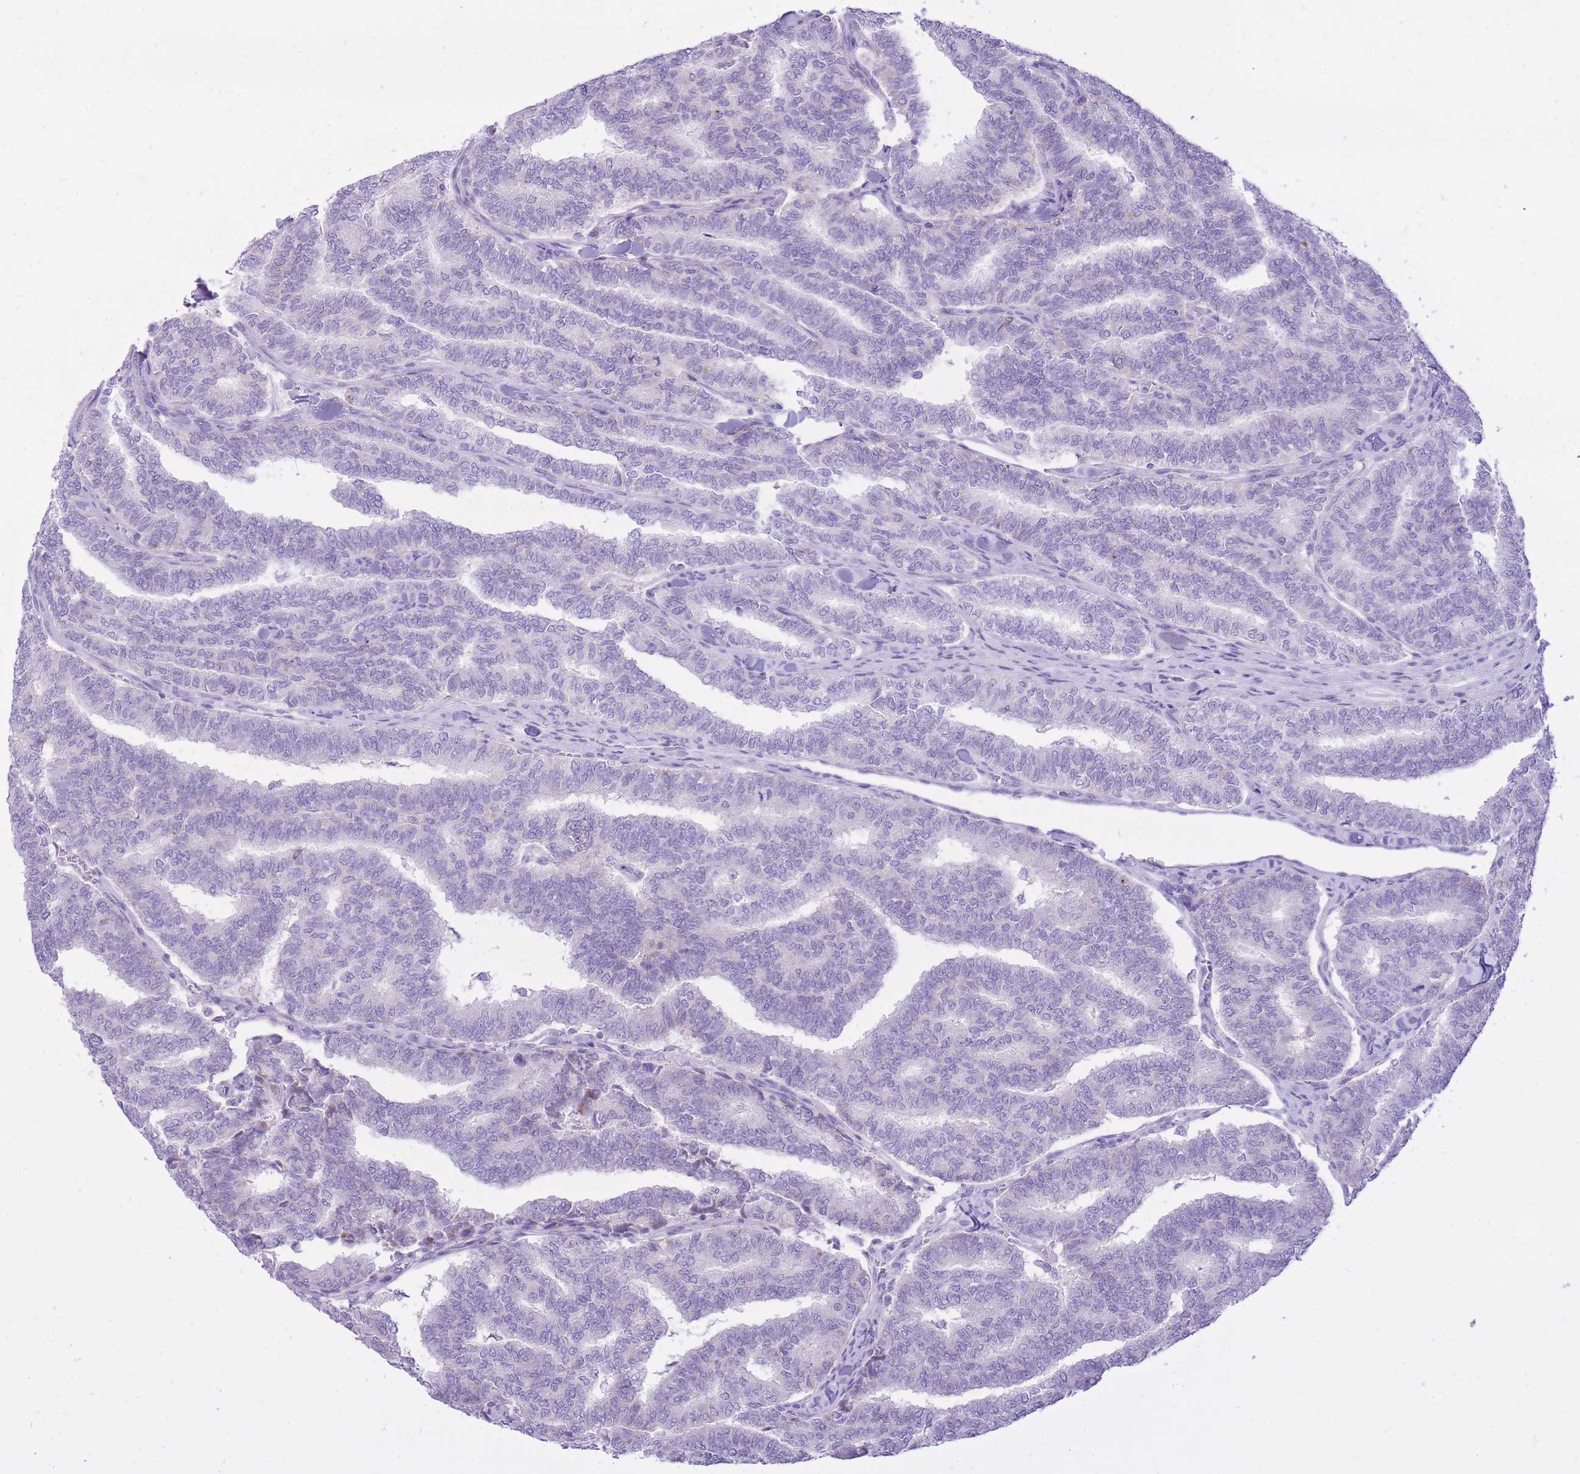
{"staining": {"intensity": "negative", "quantity": "none", "location": "none"}, "tissue": "thyroid cancer", "cell_type": "Tumor cells", "image_type": "cancer", "snomed": [{"axis": "morphology", "description": "Papillary adenocarcinoma, NOS"}, {"axis": "topography", "description": "Thyroid gland"}], "caption": "Immunohistochemistry (IHC) histopathology image of neoplastic tissue: thyroid cancer stained with DAB (3,3'-diaminobenzidine) reveals no significant protein expression in tumor cells.", "gene": "DENND2D", "patient": {"sex": "female", "age": 35}}